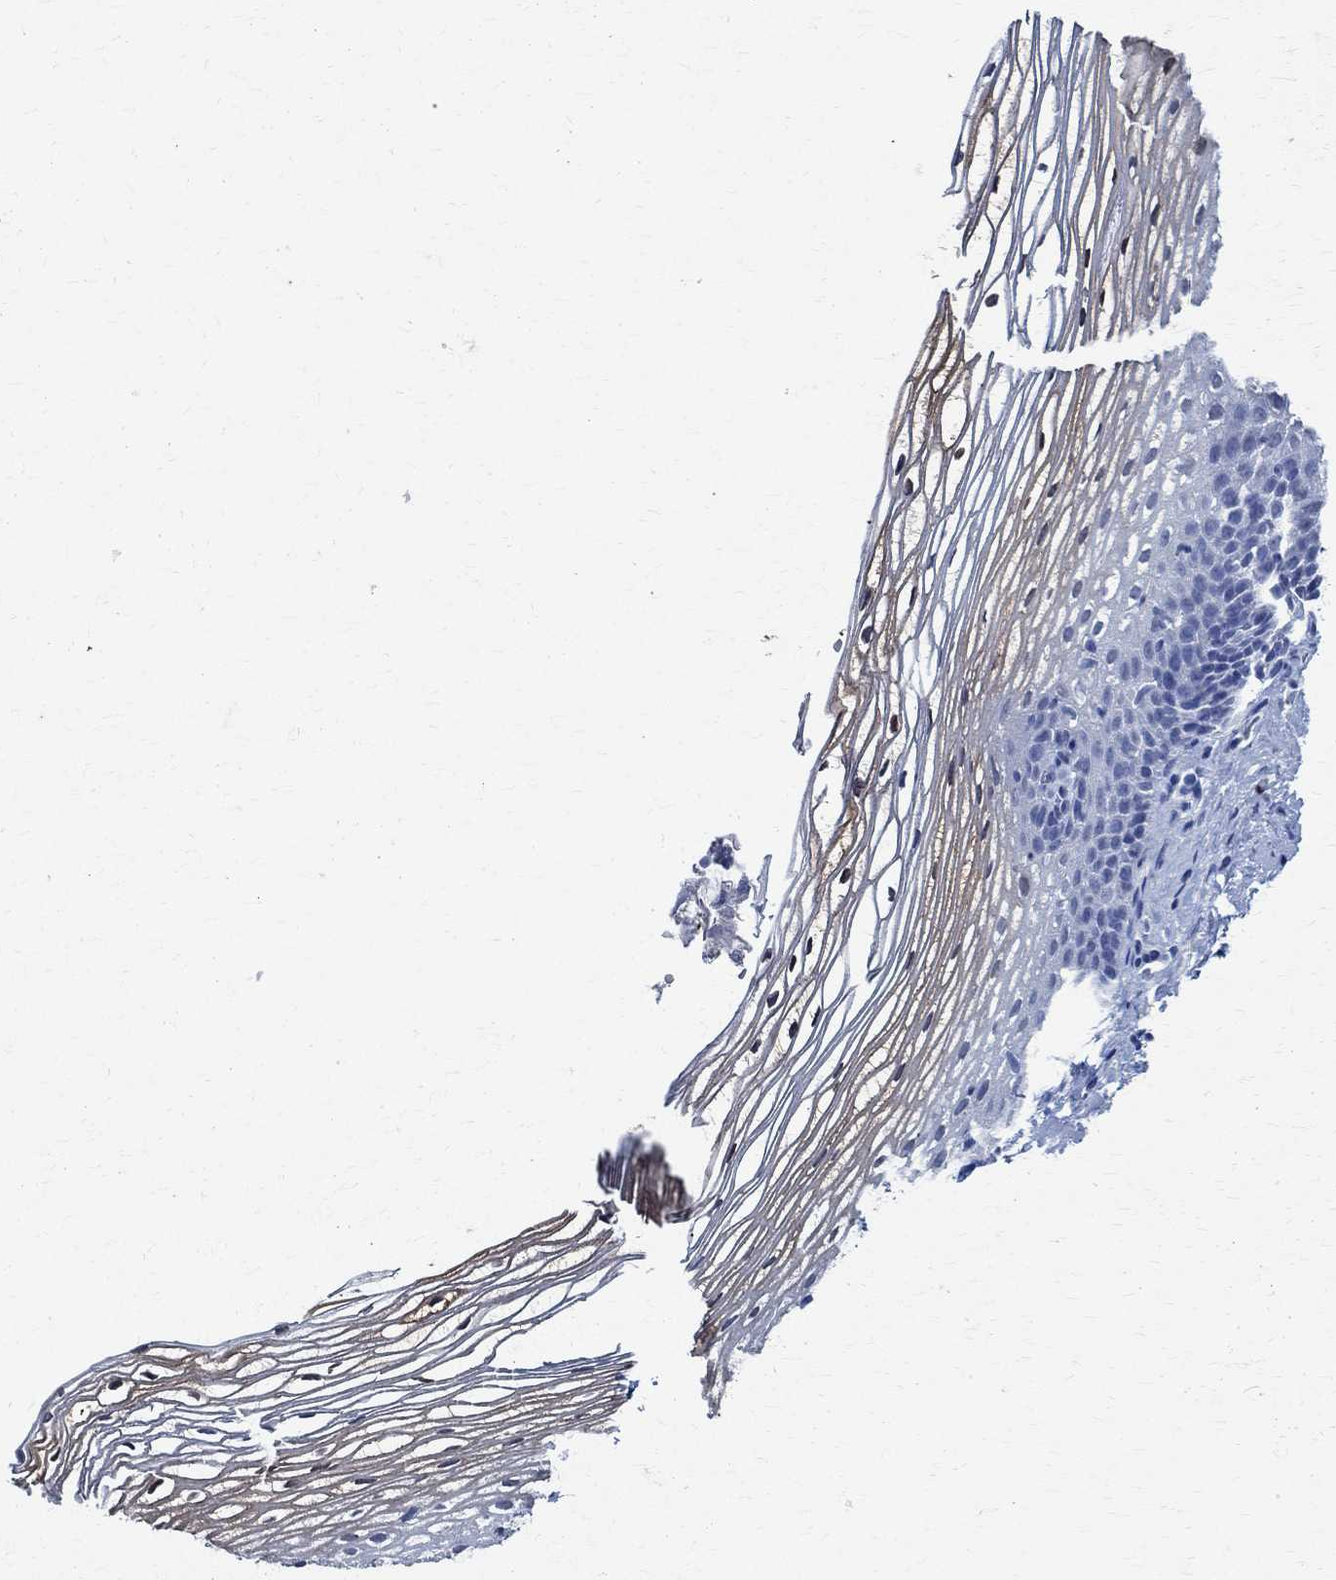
{"staining": {"intensity": "negative", "quantity": "none", "location": "none"}, "tissue": "cervix", "cell_type": "Glandular cells", "image_type": "normal", "snomed": [{"axis": "morphology", "description": "Normal tissue, NOS"}, {"axis": "topography", "description": "Cervix"}], "caption": "A high-resolution image shows immunohistochemistry staining of normal cervix, which reveals no significant expression in glandular cells.", "gene": "TMEM221", "patient": {"sex": "female", "age": 39}}